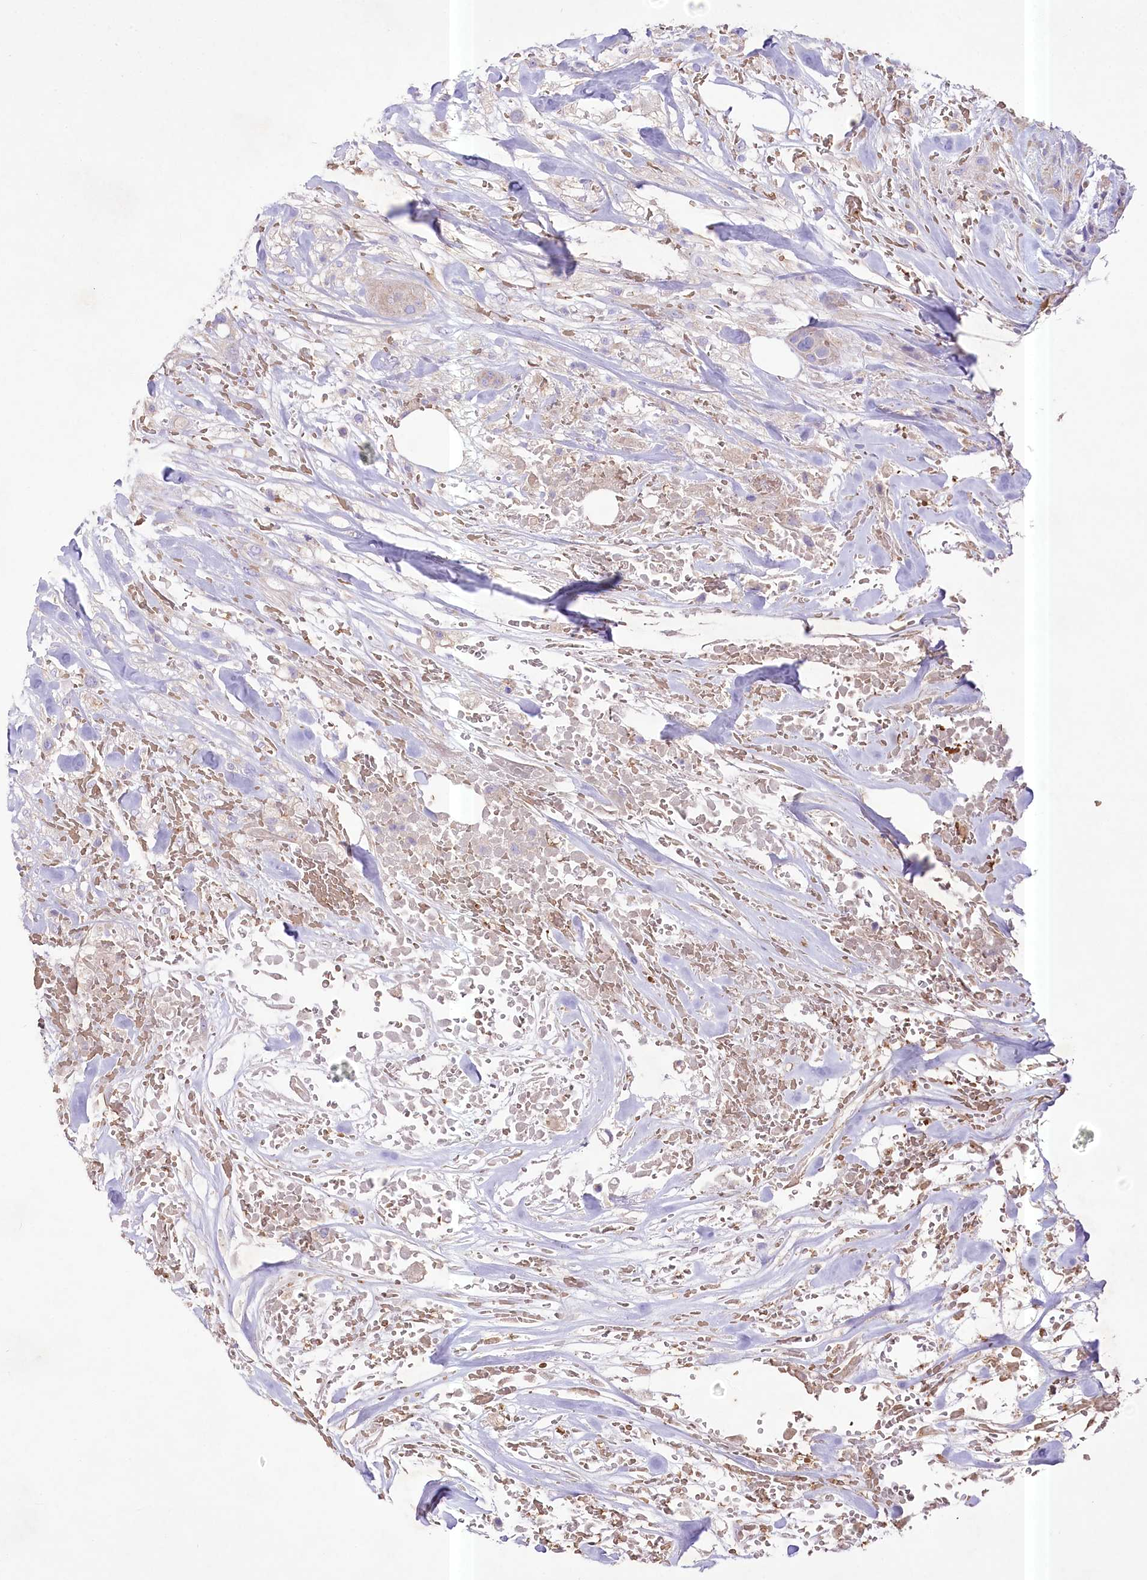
{"staining": {"intensity": "negative", "quantity": "none", "location": "none"}, "tissue": "breast cancer", "cell_type": "Tumor cells", "image_type": "cancer", "snomed": [{"axis": "morphology", "description": "Lobular carcinoma"}, {"axis": "topography", "description": "Breast"}], "caption": "High magnification brightfield microscopy of lobular carcinoma (breast) stained with DAB (brown) and counterstained with hematoxylin (blue): tumor cells show no significant positivity.", "gene": "PRSS53", "patient": {"sex": "female", "age": 51}}